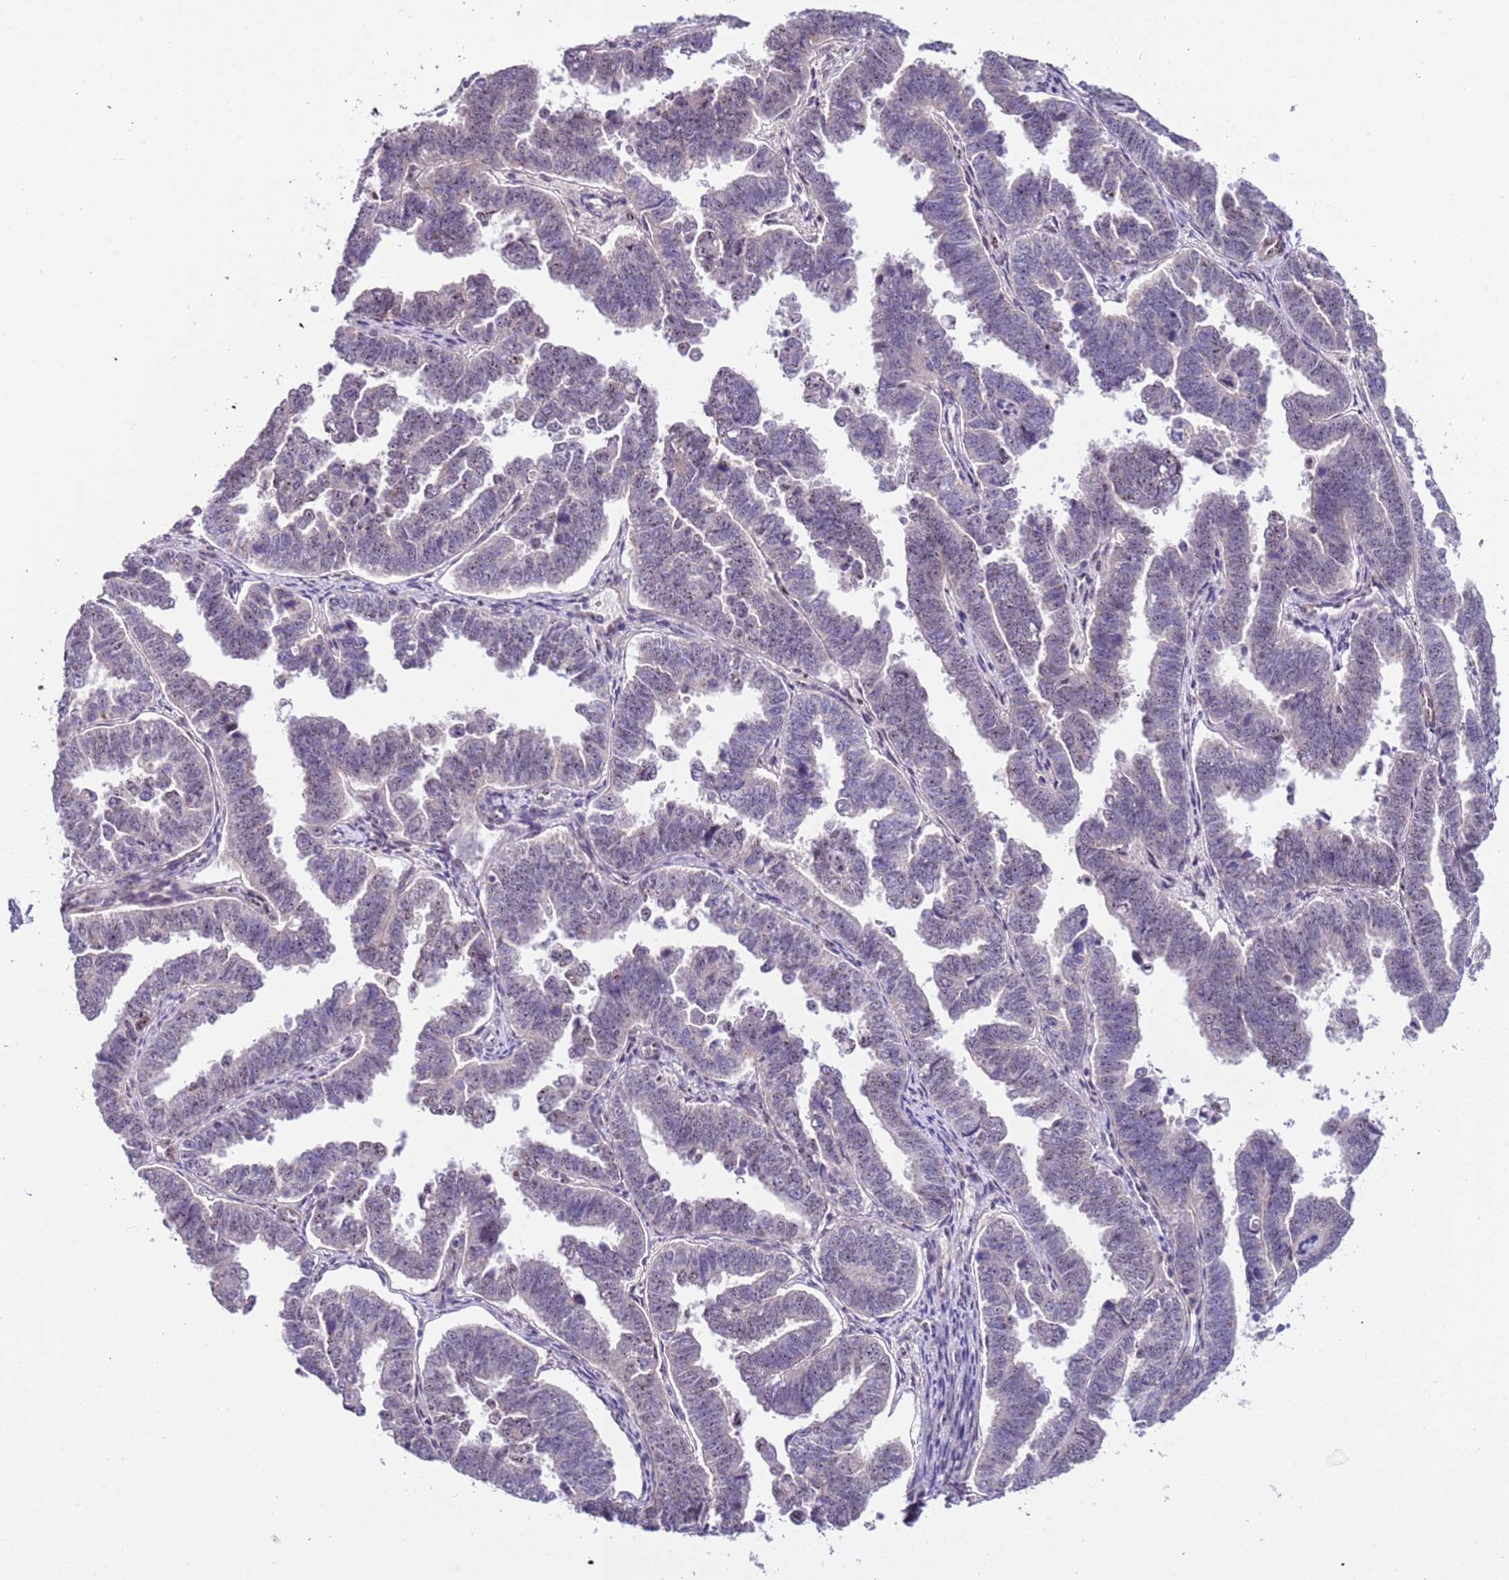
{"staining": {"intensity": "negative", "quantity": "none", "location": "none"}, "tissue": "endometrial cancer", "cell_type": "Tumor cells", "image_type": "cancer", "snomed": [{"axis": "morphology", "description": "Adenocarcinoma, NOS"}, {"axis": "topography", "description": "Endometrium"}], "caption": "Tumor cells show no significant positivity in endometrial cancer (adenocarcinoma).", "gene": "PLEKHH1", "patient": {"sex": "female", "age": 75}}